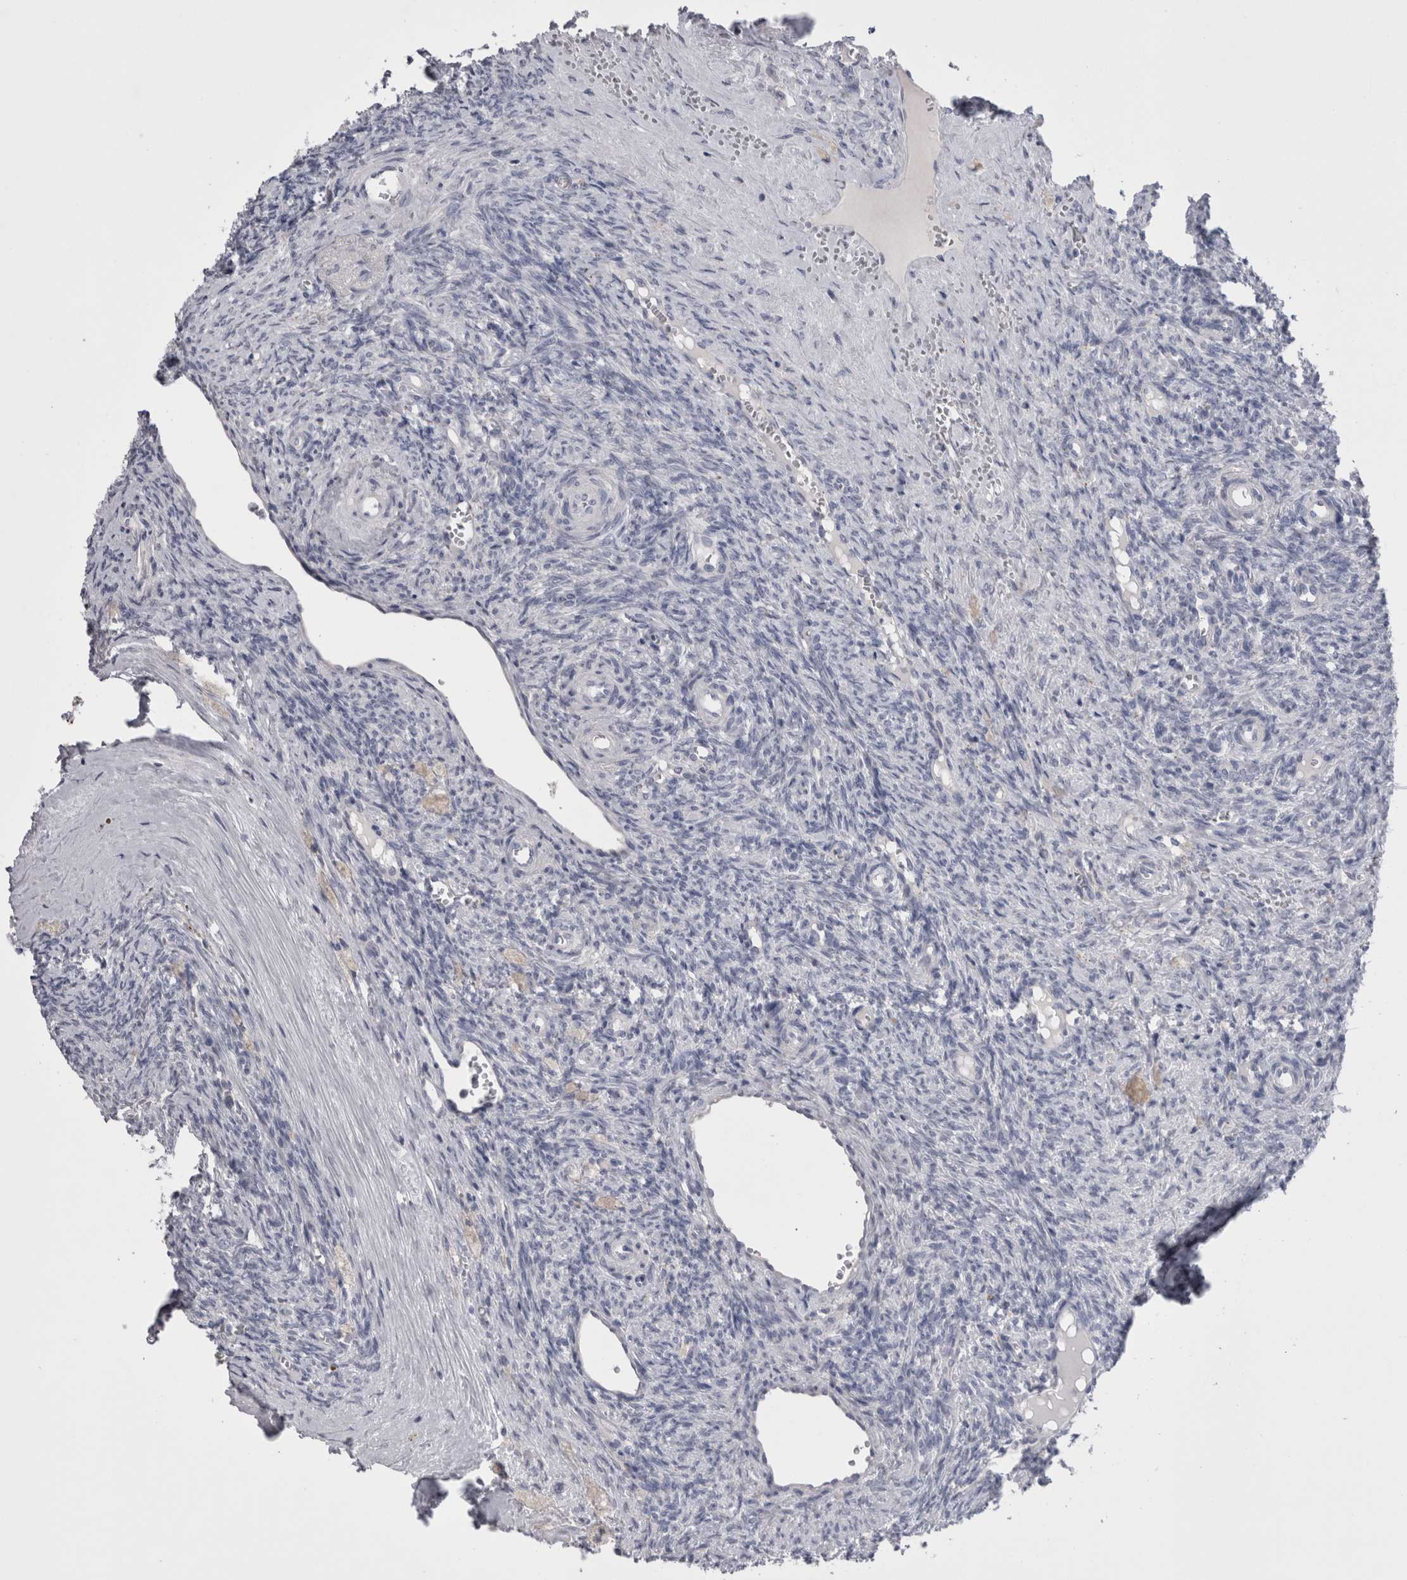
{"staining": {"intensity": "negative", "quantity": "none", "location": "none"}, "tissue": "ovary", "cell_type": "Ovarian stroma cells", "image_type": "normal", "snomed": [{"axis": "morphology", "description": "Normal tissue, NOS"}, {"axis": "topography", "description": "Ovary"}], "caption": "Histopathology image shows no protein positivity in ovarian stroma cells of benign ovary. (DAB (3,3'-diaminobenzidine) IHC with hematoxylin counter stain).", "gene": "PWP2", "patient": {"sex": "female", "age": 41}}